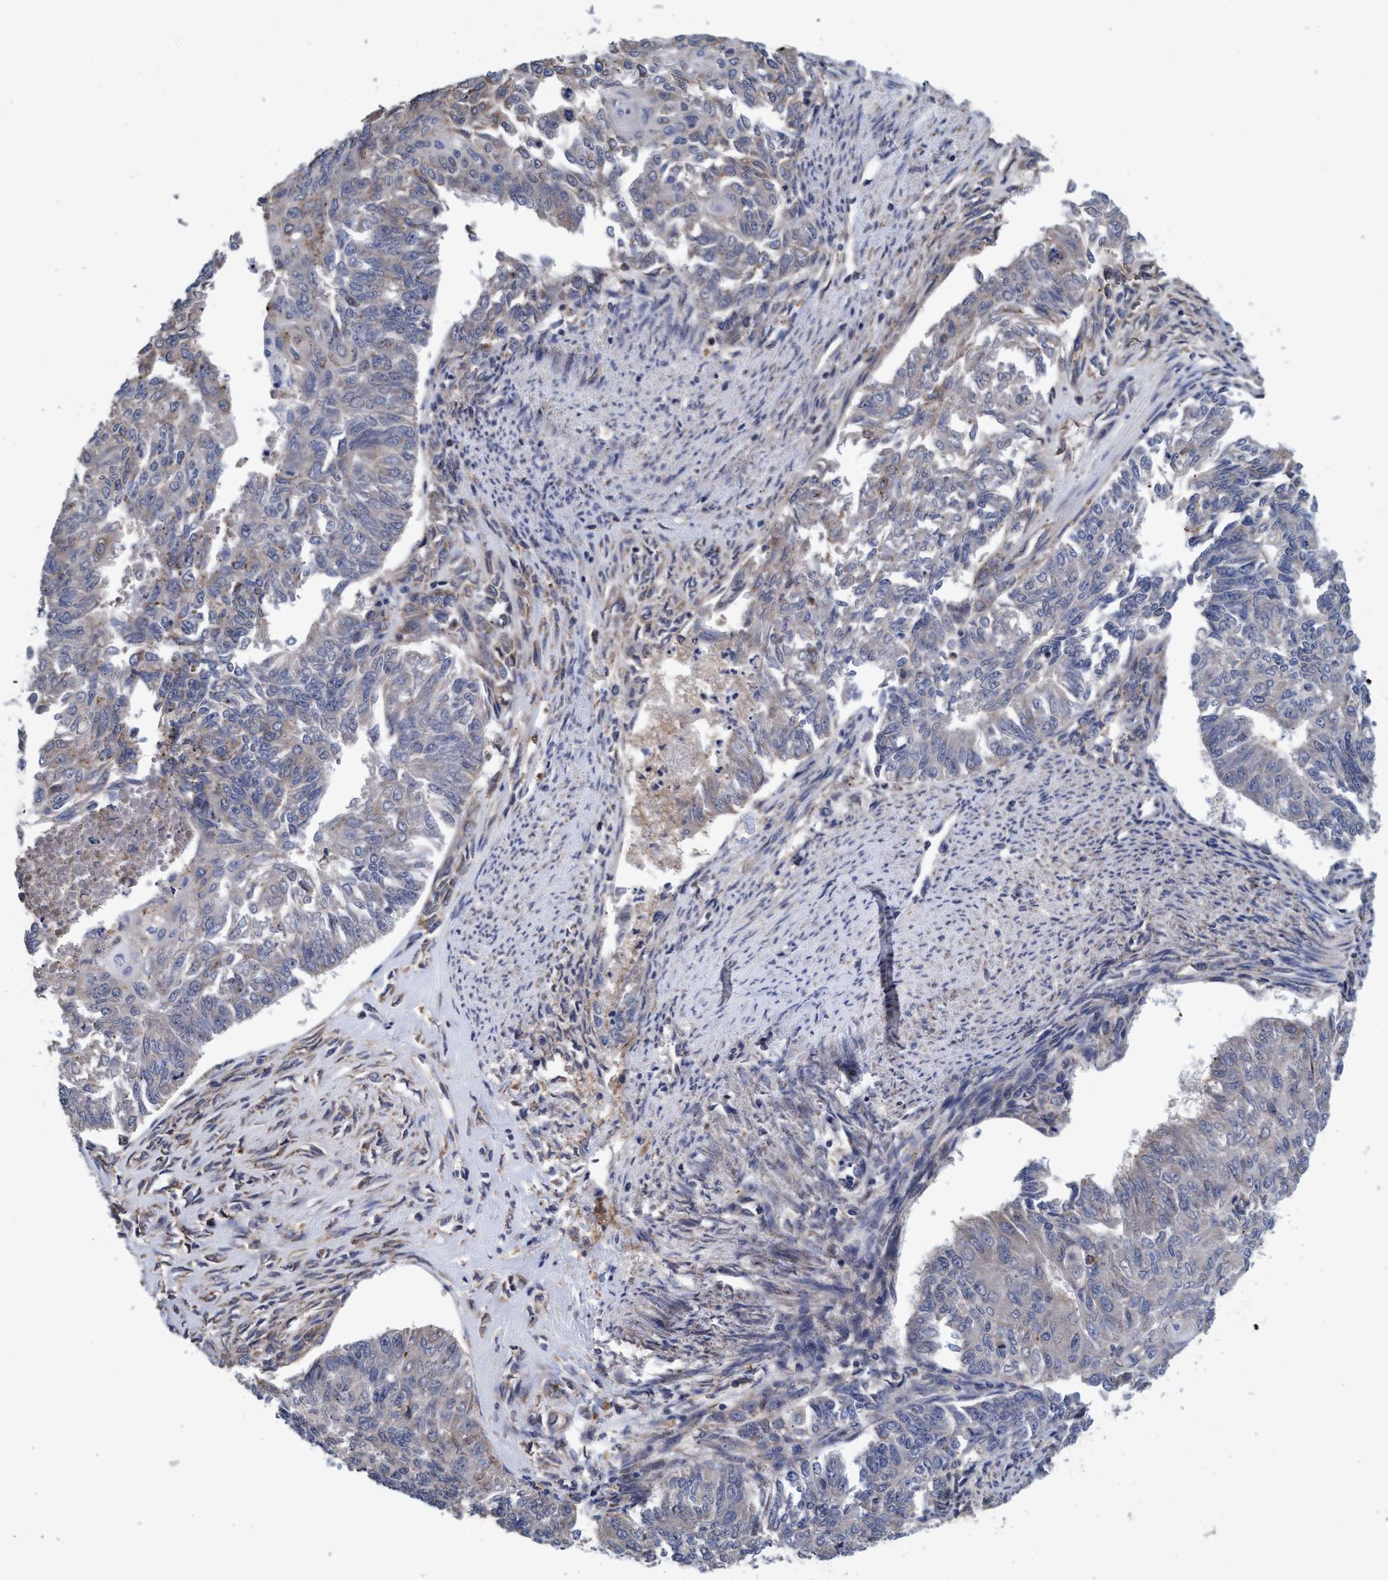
{"staining": {"intensity": "weak", "quantity": "<25%", "location": "cytoplasmic/membranous"}, "tissue": "endometrial cancer", "cell_type": "Tumor cells", "image_type": "cancer", "snomed": [{"axis": "morphology", "description": "Adenocarcinoma, NOS"}, {"axis": "topography", "description": "Endometrium"}], "caption": "The photomicrograph displays no significant expression in tumor cells of endometrial cancer. (Brightfield microscopy of DAB (3,3'-diaminobenzidine) IHC at high magnification).", "gene": "CALCOCO2", "patient": {"sex": "female", "age": 32}}